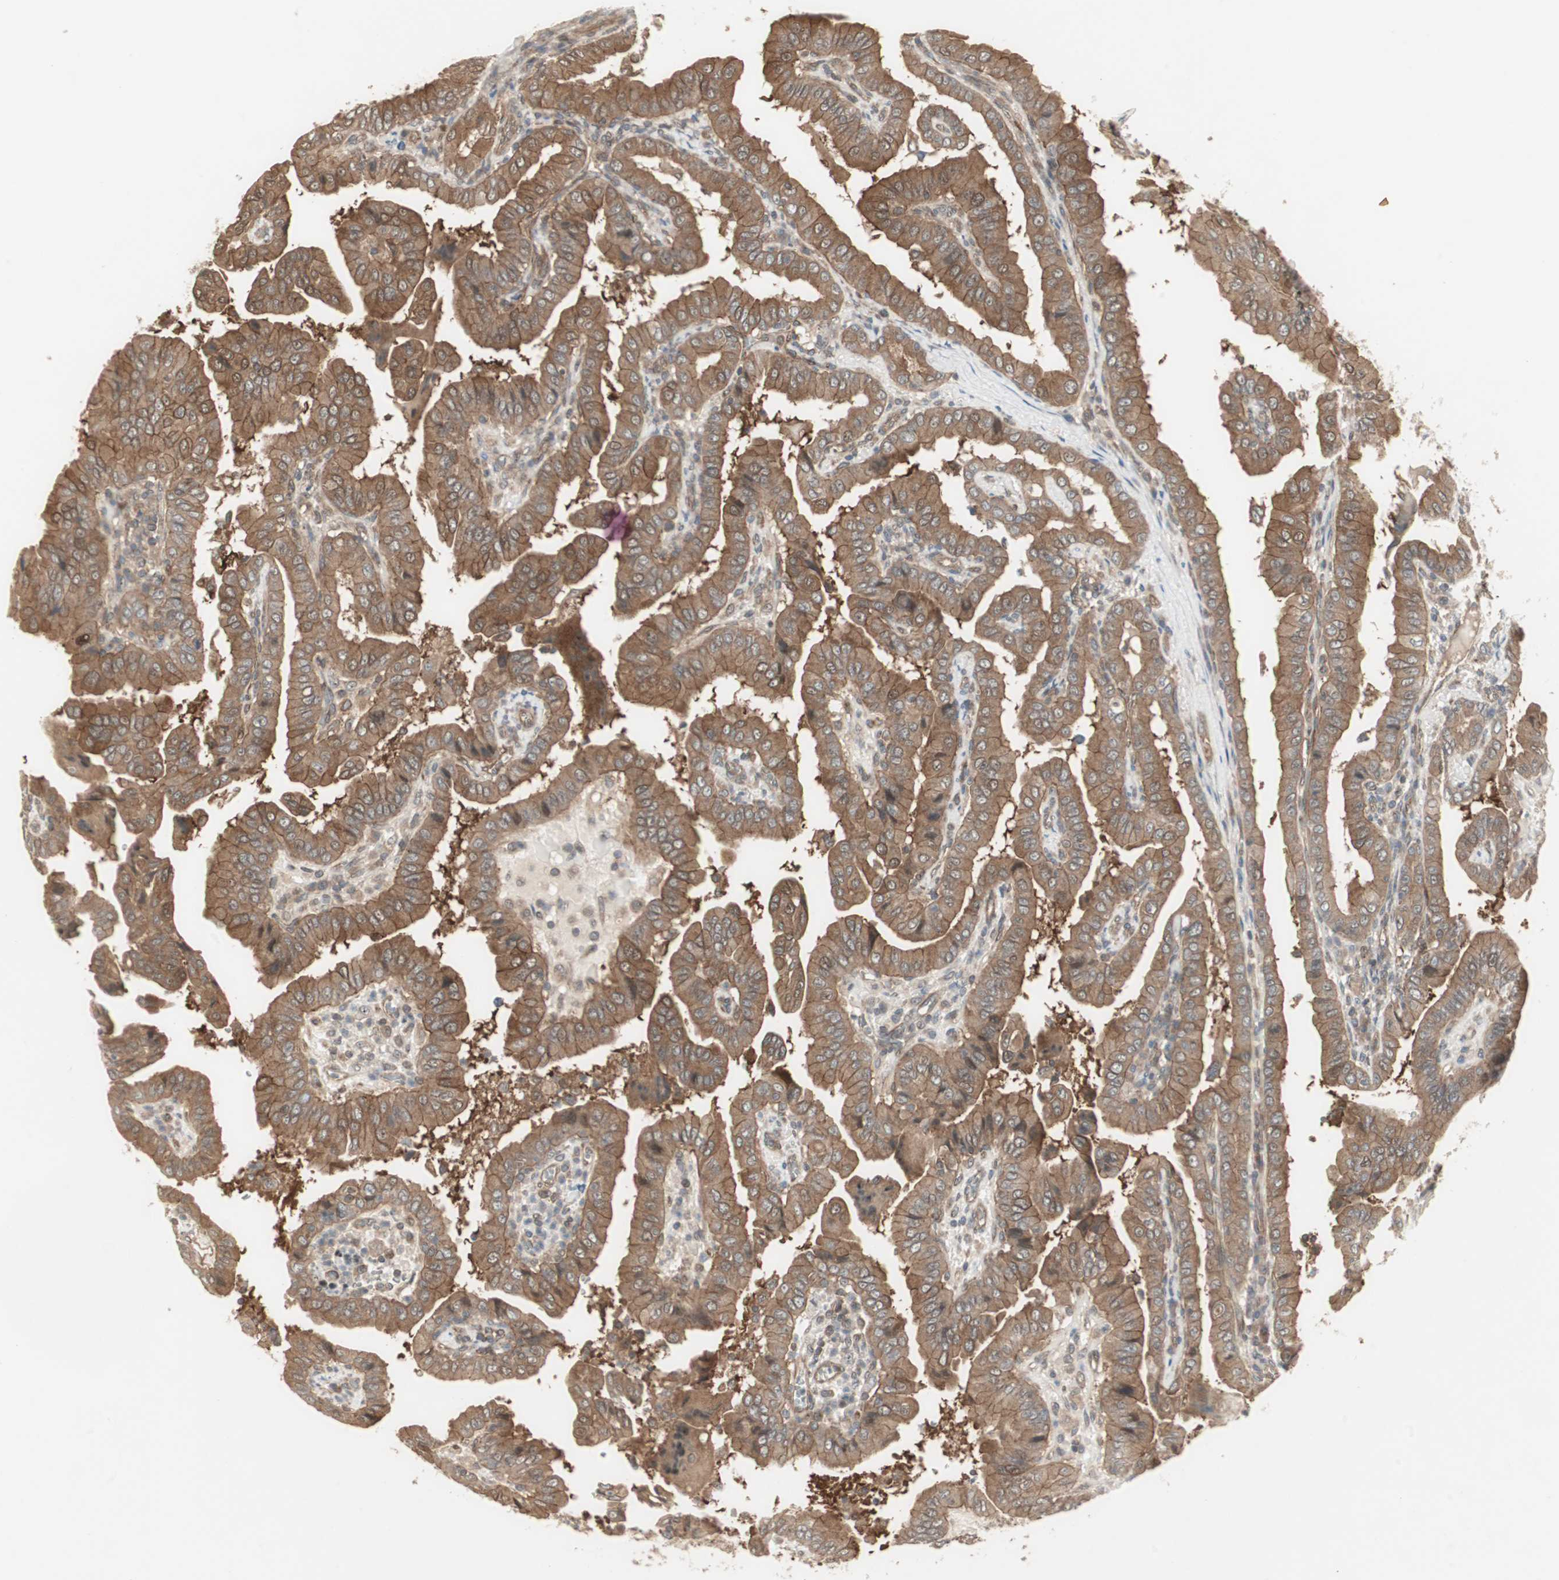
{"staining": {"intensity": "moderate", "quantity": ">75%", "location": "cytoplasmic/membranous"}, "tissue": "thyroid cancer", "cell_type": "Tumor cells", "image_type": "cancer", "snomed": [{"axis": "morphology", "description": "Papillary adenocarcinoma, NOS"}, {"axis": "topography", "description": "Thyroid gland"}], "caption": "Tumor cells display medium levels of moderate cytoplasmic/membranous staining in approximately >75% of cells in papillary adenocarcinoma (thyroid).", "gene": "PFDN1", "patient": {"sex": "male", "age": 33}}